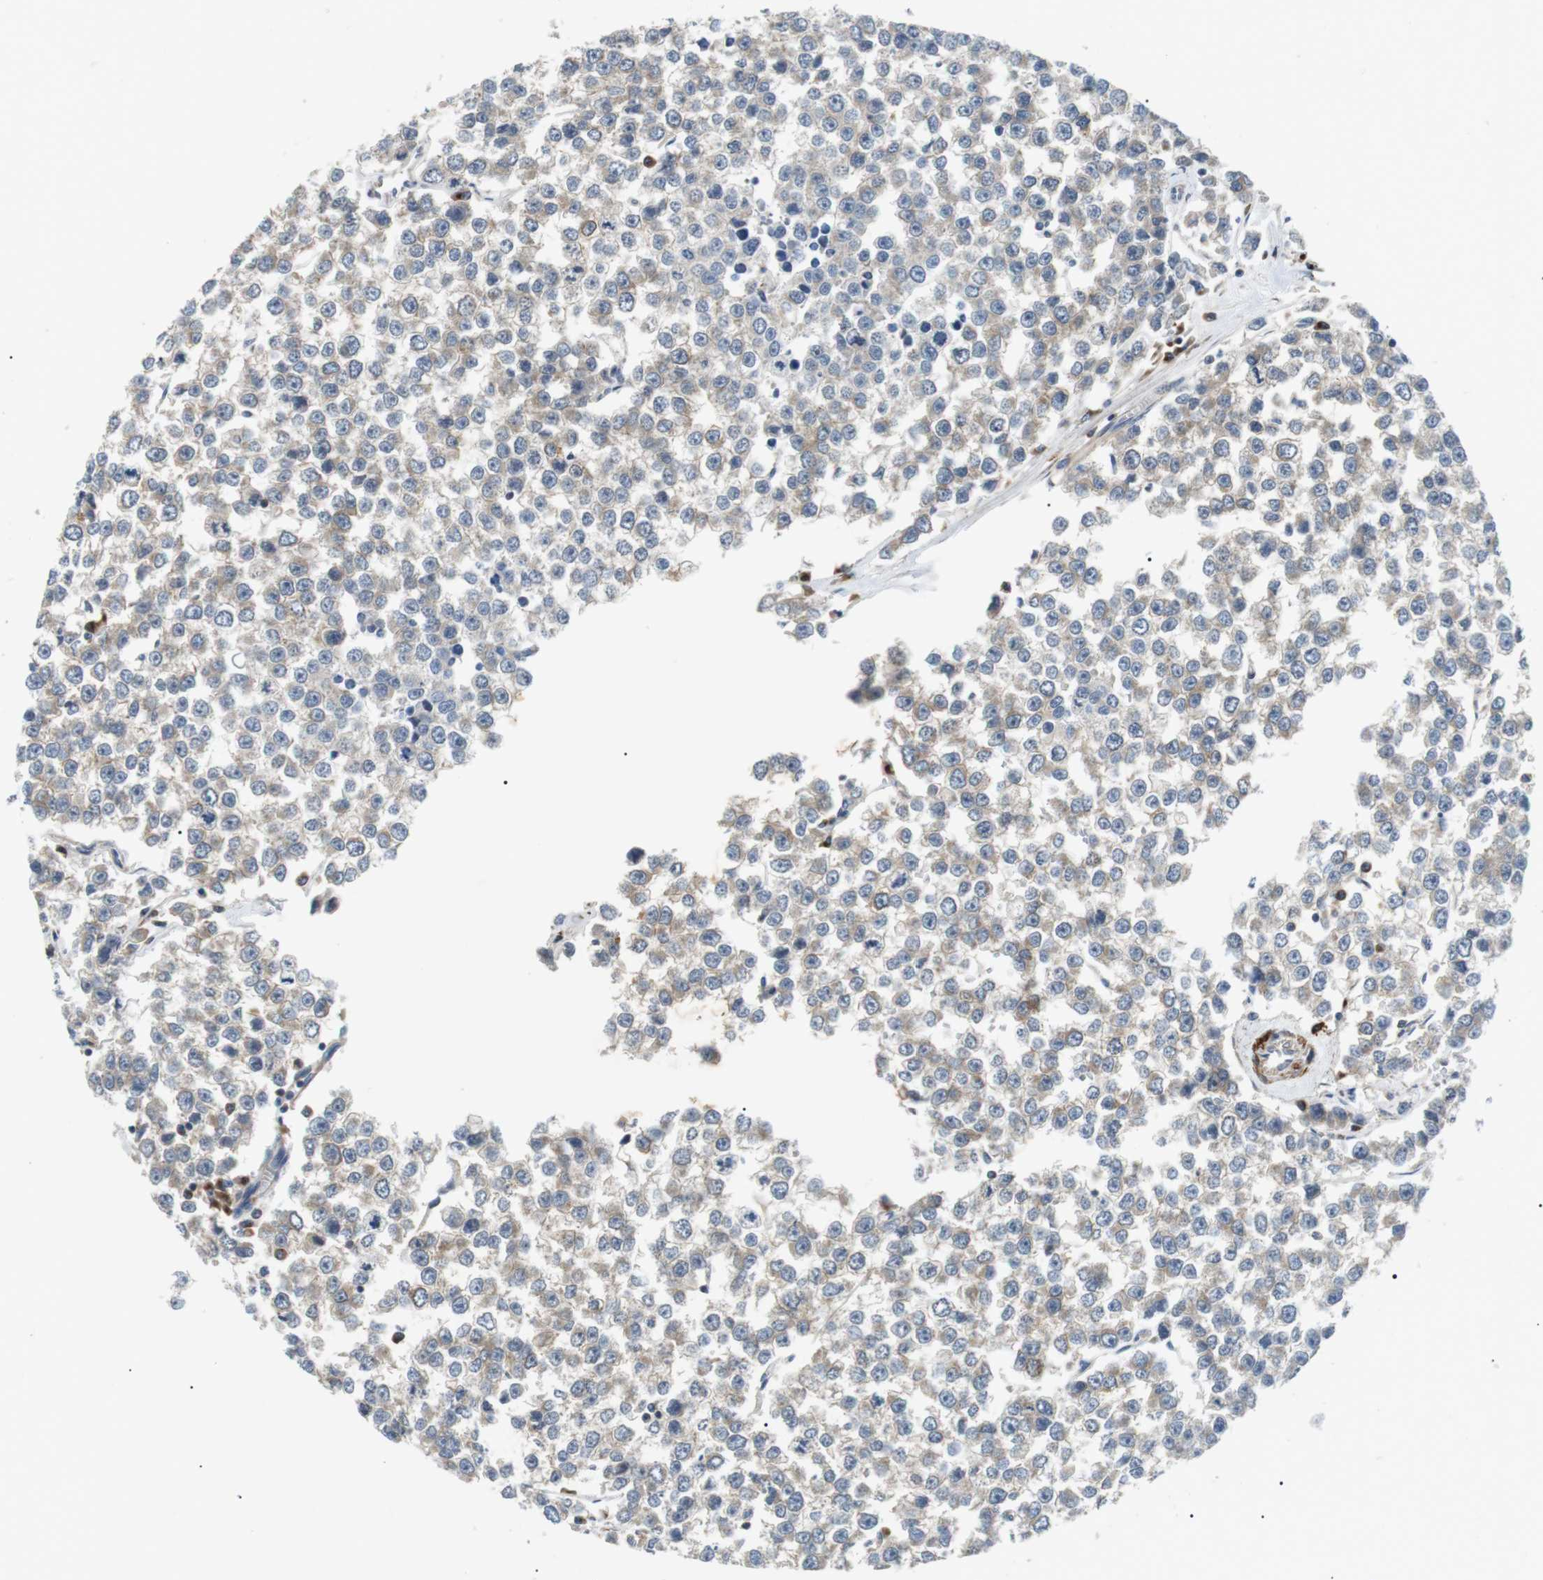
{"staining": {"intensity": "weak", "quantity": "25%-75%", "location": "cytoplasmic/membranous"}, "tissue": "testis cancer", "cell_type": "Tumor cells", "image_type": "cancer", "snomed": [{"axis": "morphology", "description": "Seminoma, NOS"}, {"axis": "morphology", "description": "Carcinoma, Embryonal, NOS"}, {"axis": "topography", "description": "Testis"}], "caption": "Testis cancer (seminoma) stained with a brown dye demonstrates weak cytoplasmic/membranous positive staining in about 25%-75% of tumor cells.", "gene": "DIPK1A", "patient": {"sex": "male", "age": 52}}